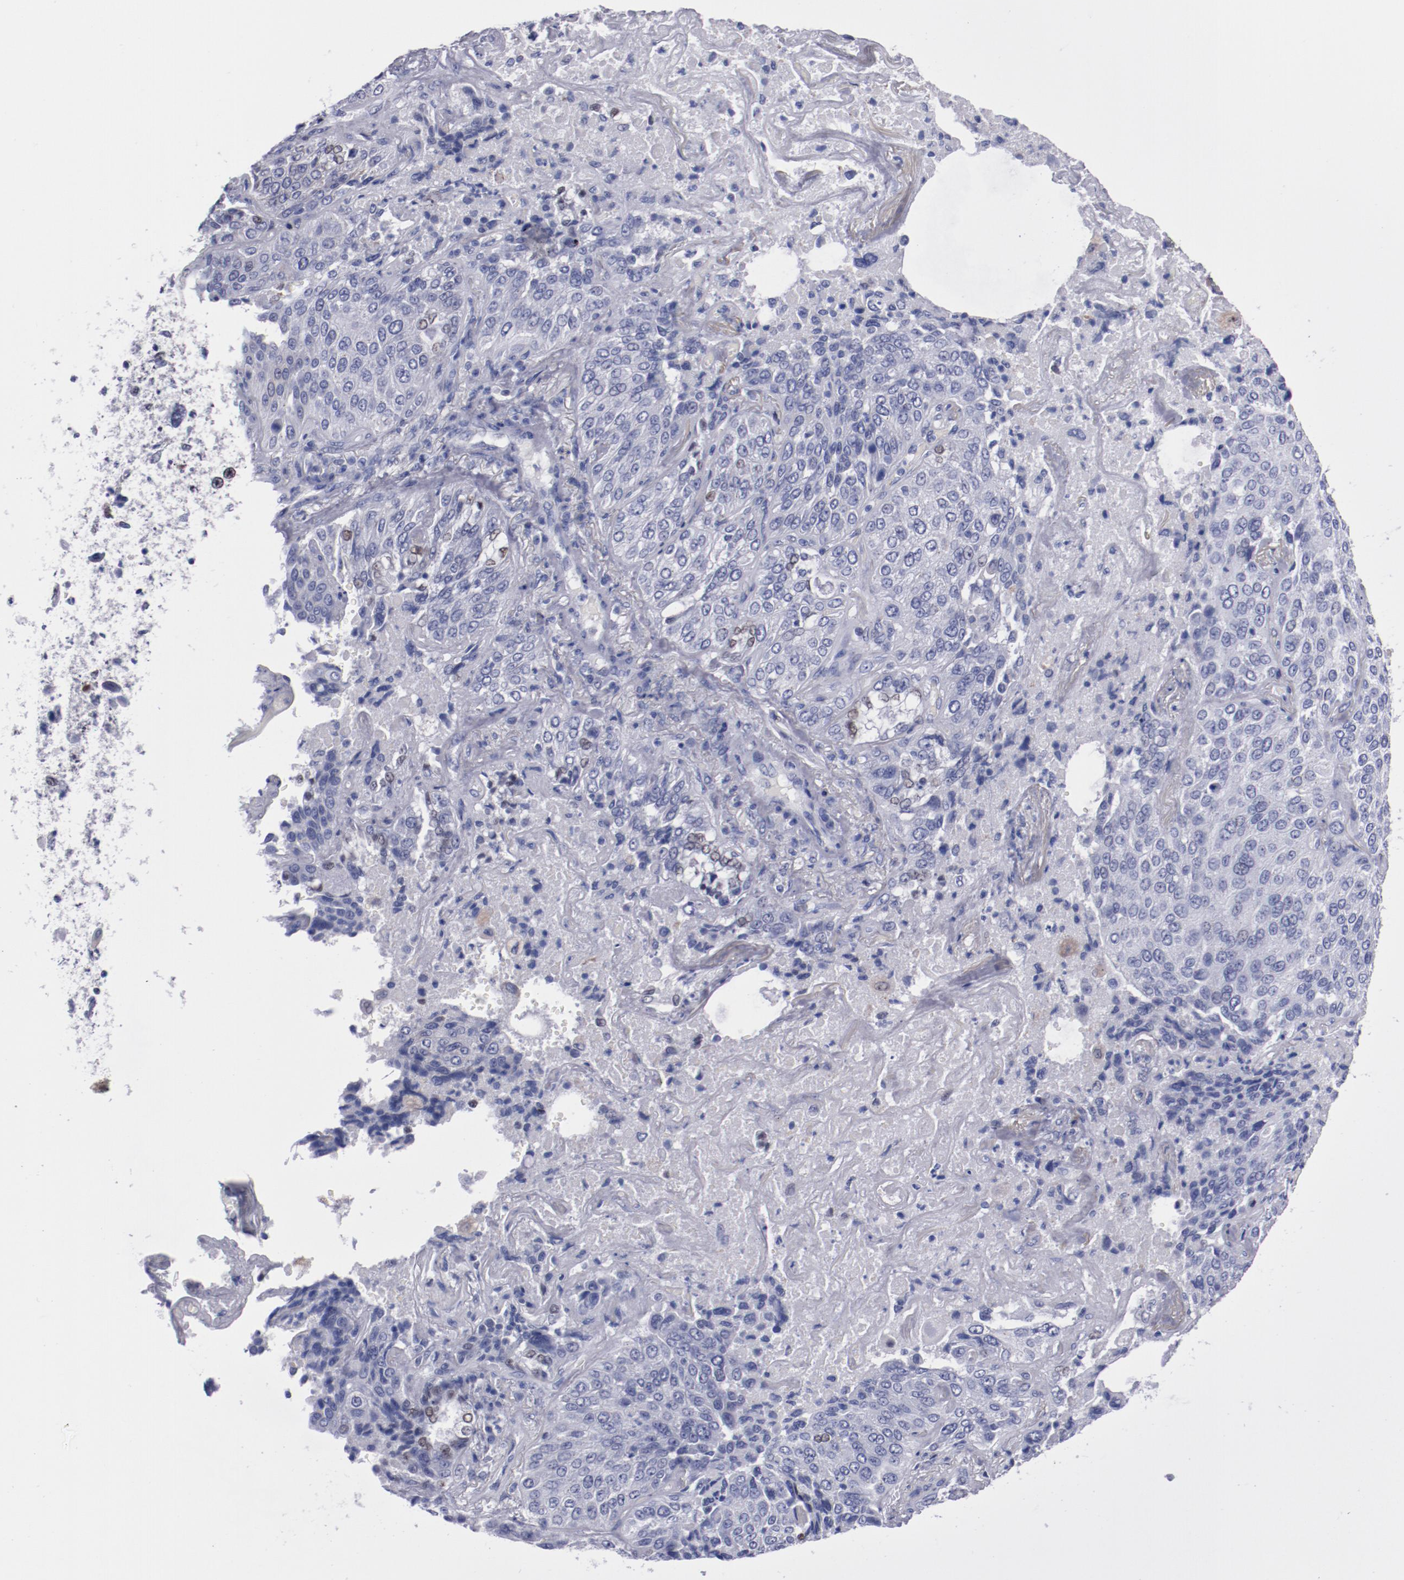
{"staining": {"intensity": "weak", "quantity": "<25%", "location": "nuclear"}, "tissue": "lung cancer", "cell_type": "Tumor cells", "image_type": "cancer", "snomed": [{"axis": "morphology", "description": "Squamous cell carcinoma, NOS"}, {"axis": "topography", "description": "Lung"}], "caption": "Immunohistochemistry (IHC) of human lung squamous cell carcinoma exhibits no staining in tumor cells.", "gene": "HNF1B", "patient": {"sex": "male", "age": 54}}